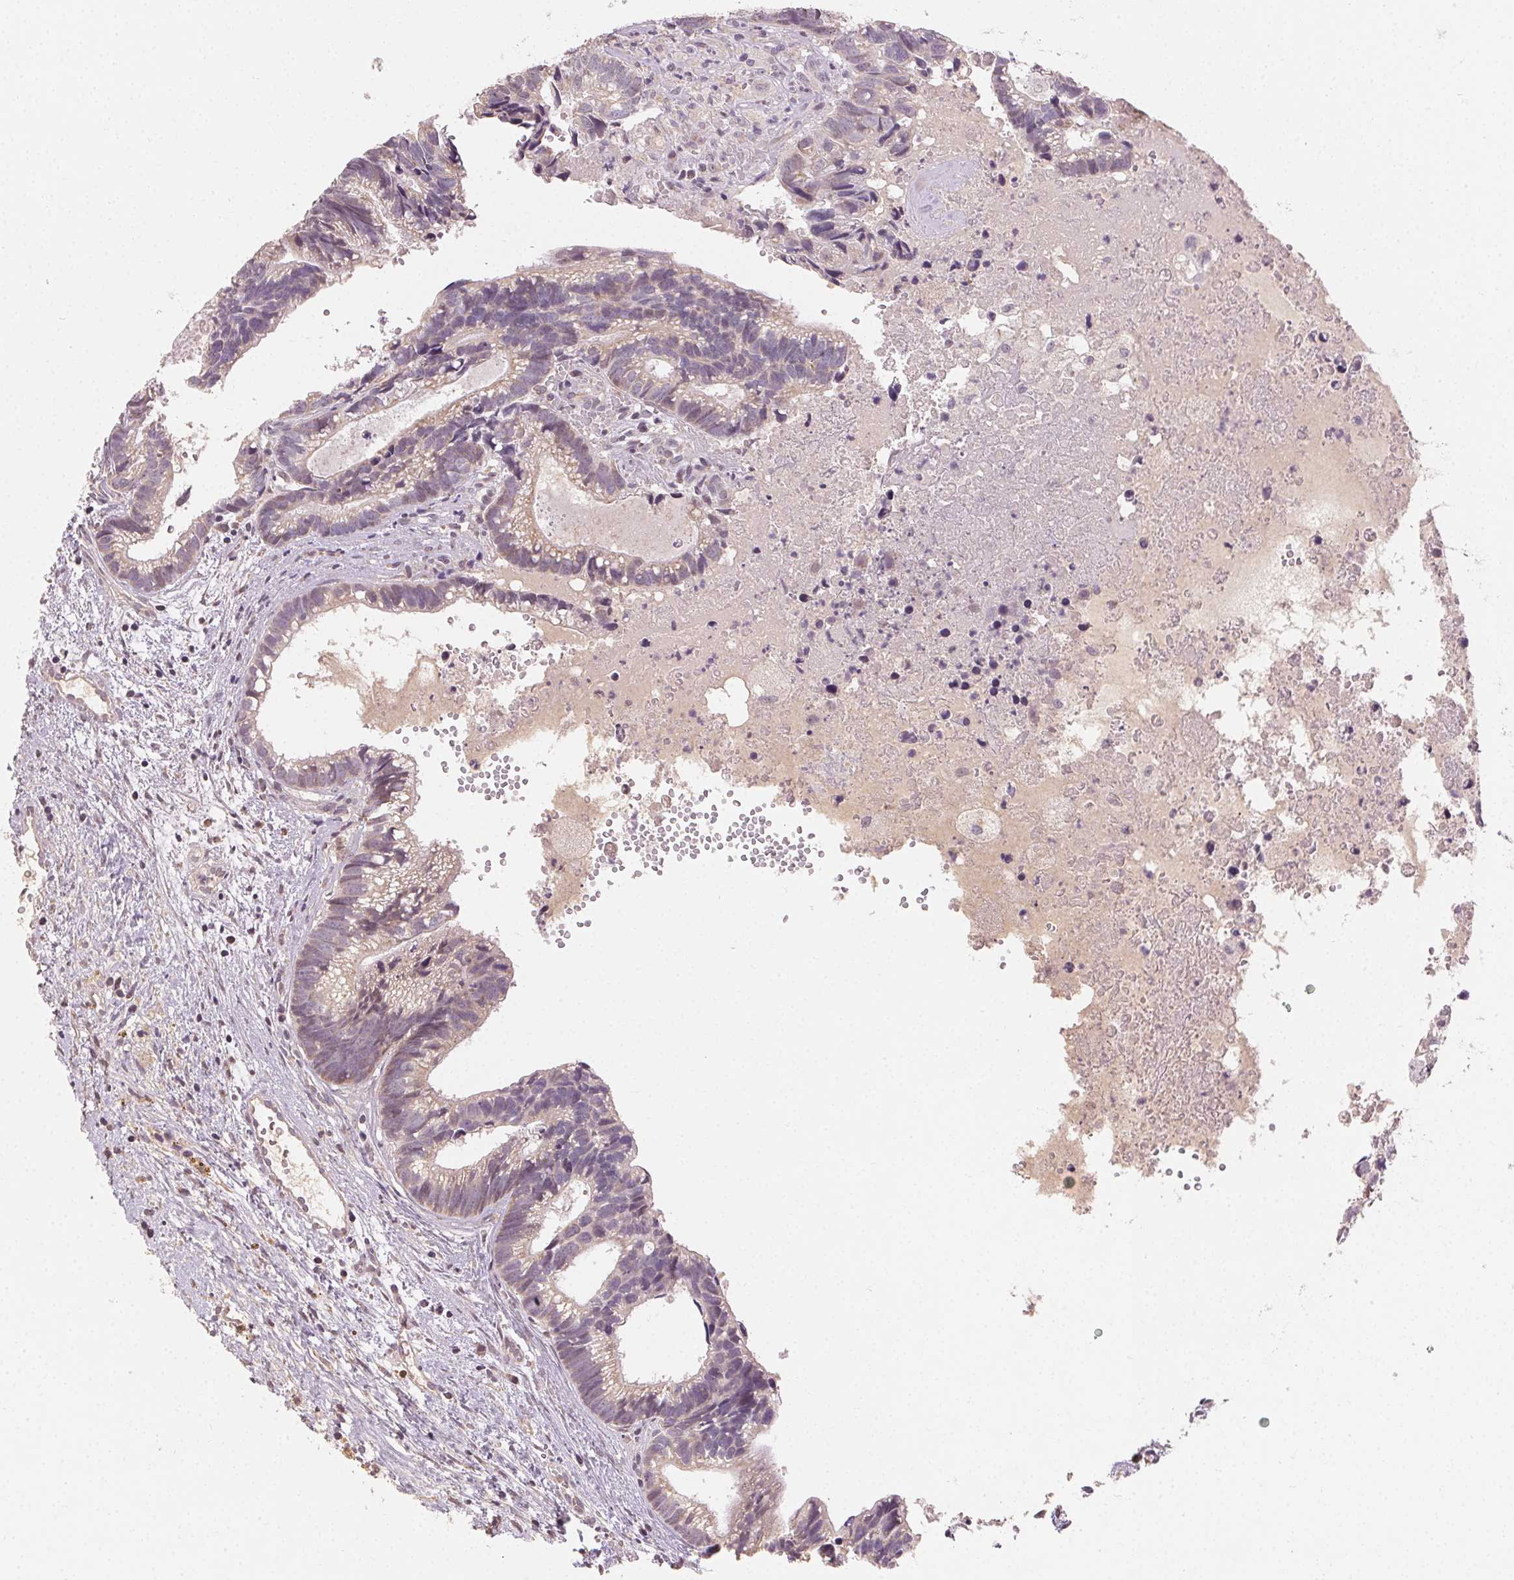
{"staining": {"intensity": "weak", "quantity": ">75%", "location": "cytoplasmic/membranous"}, "tissue": "head and neck cancer", "cell_type": "Tumor cells", "image_type": "cancer", "snomed": [{"axis": "morphology", "description": "Adenocarcinoma, NOS"}, {"axis": "topography", "description": "Head-Neck"}], "caption": "Head and neck cancer (adenocarcinoma) stained with a protein marker reveals weak staining in tumor cells.", "gene": "CLASP1", "patient": {"sex": "male", "age": 62}}